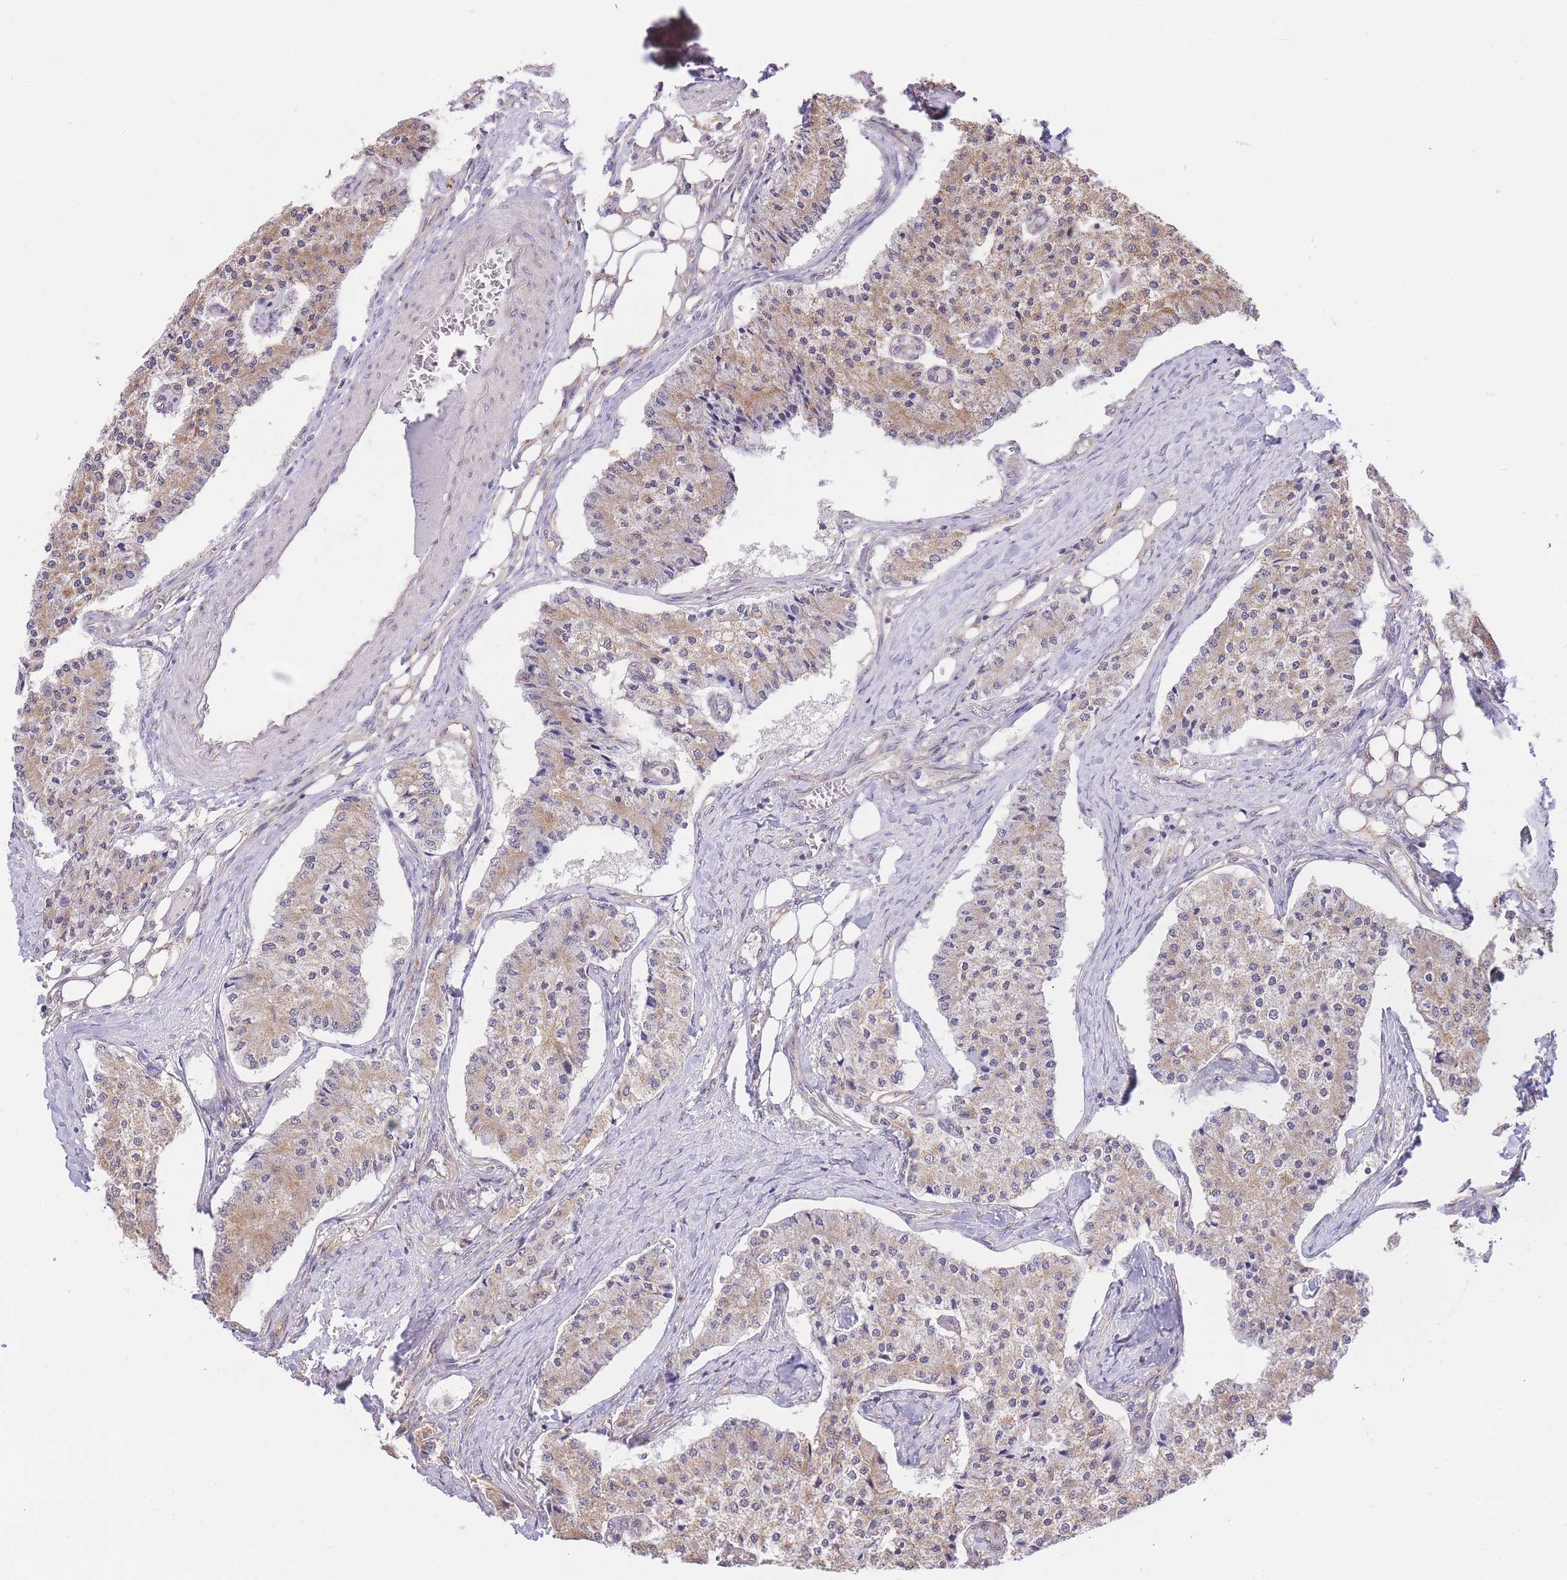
{"staining": {"intensity": "moderate", "quantity": "25%-75%", "location": "cytoplasmic/membranous"}, "tissue": "carcinoid", "cell_type": "Tumor cells", "image_type": "cancer", "snomed": [{"axis": "morphology", "description": "Carcinoid, malignant, NOS"}, {"axis": "topography", "description": "Colon"}], "caption": "DAB immunohistochemical staining of carcinoid demonstrates moderate cytoplasmic/membranous protein positivity in approximately 25%-75% of tumor cells.", "gene": "EXOSC8", "patient": {"sex": "female", "age": 52}}